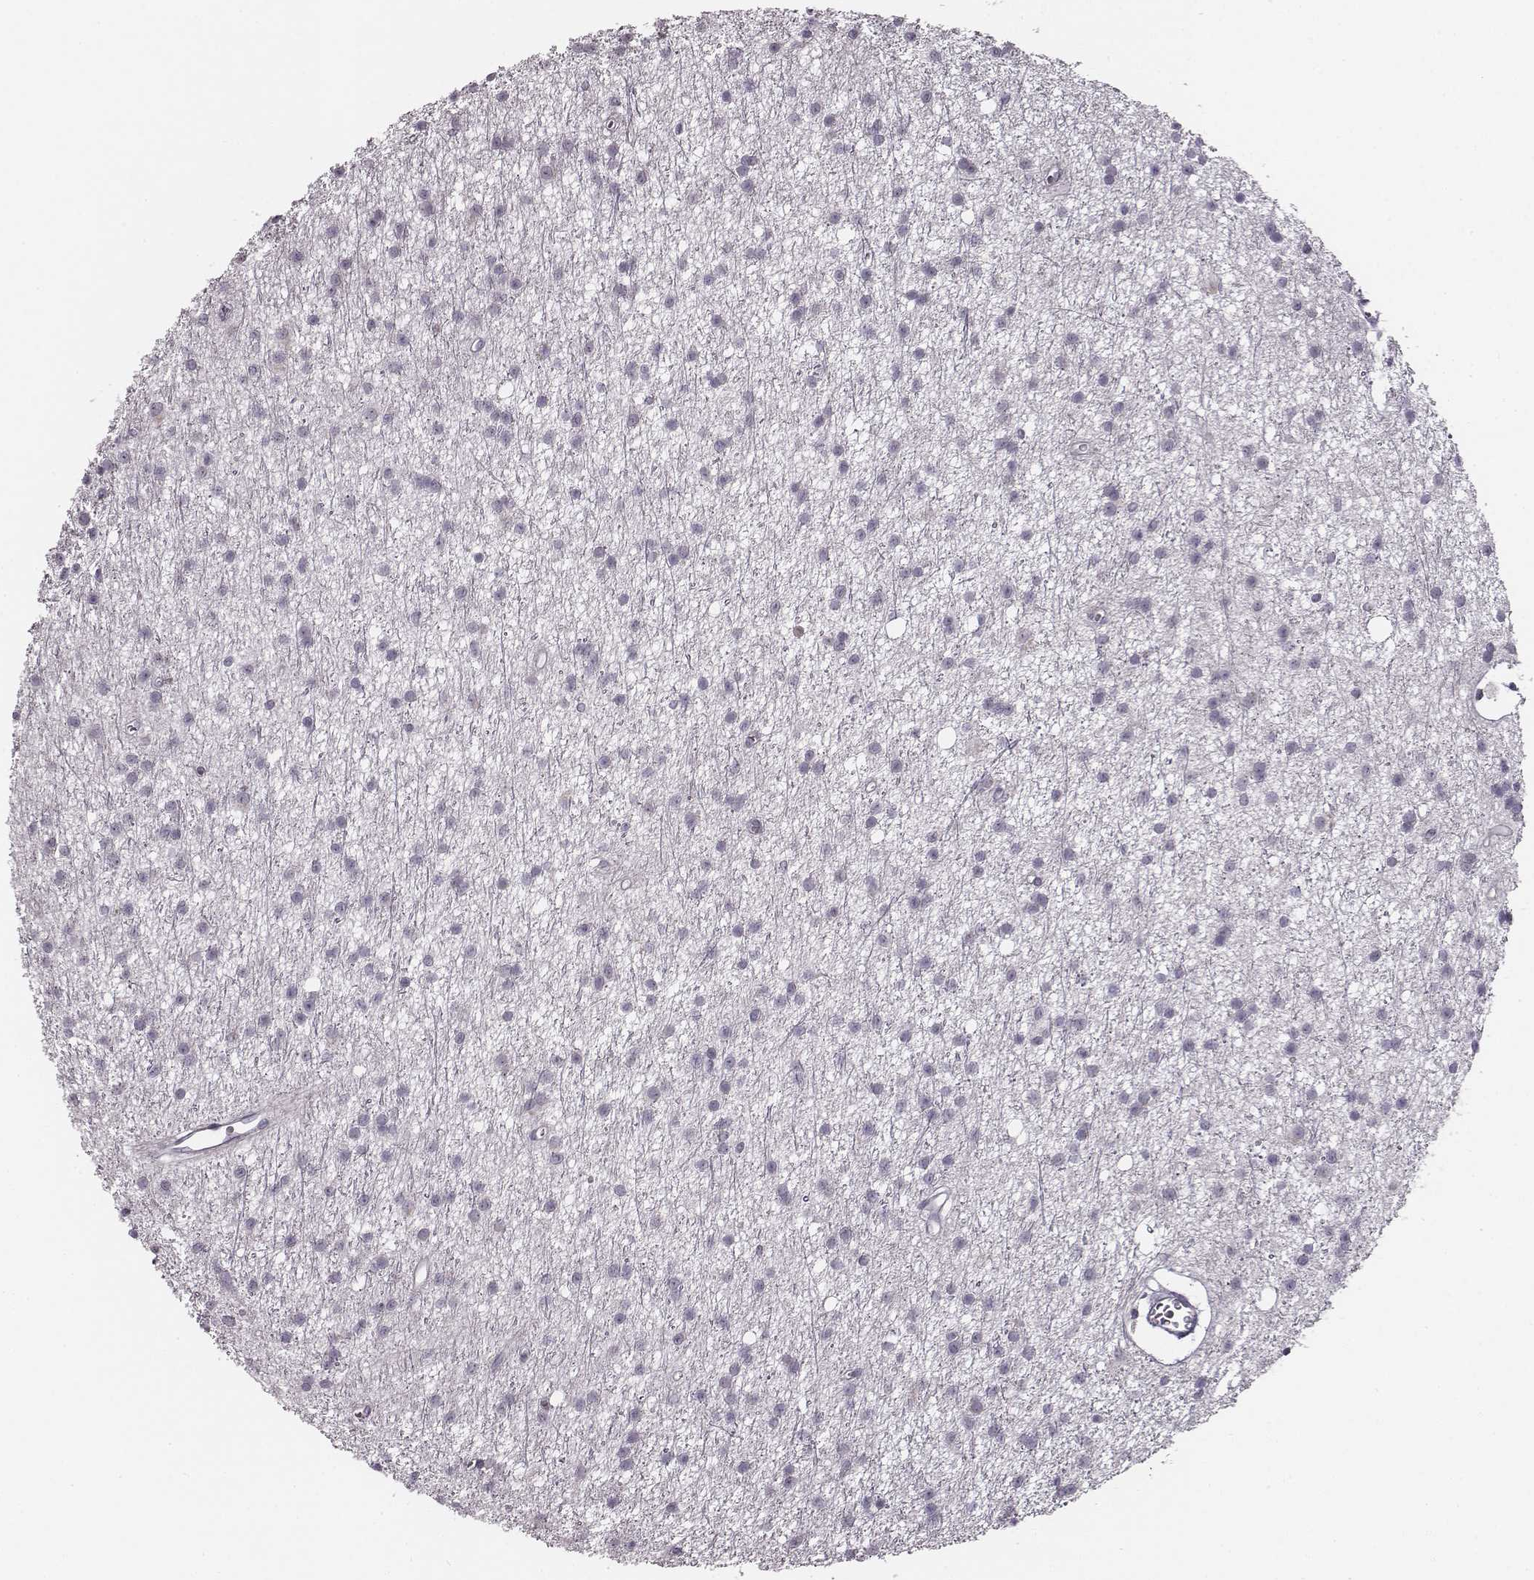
{"staining": {"intensity": "negative", "quantity": "none", "location": "none"}, "tissue": "glioma", "cell_type": "Tumor cells", "image_type": "cancer", "snomed": [{"axis": "morphology", "description": "Glioma, malignant, Low grade"}, {"axis": "topography", "description": "Brain"}], "caption": "A high-resolution micrograph shows IHC staining of malignant low-grade glioma, which reveals no significant expression in tumor cells.", "gene": "UBL4B", "patient": {"sex": "male", "age": 27}}